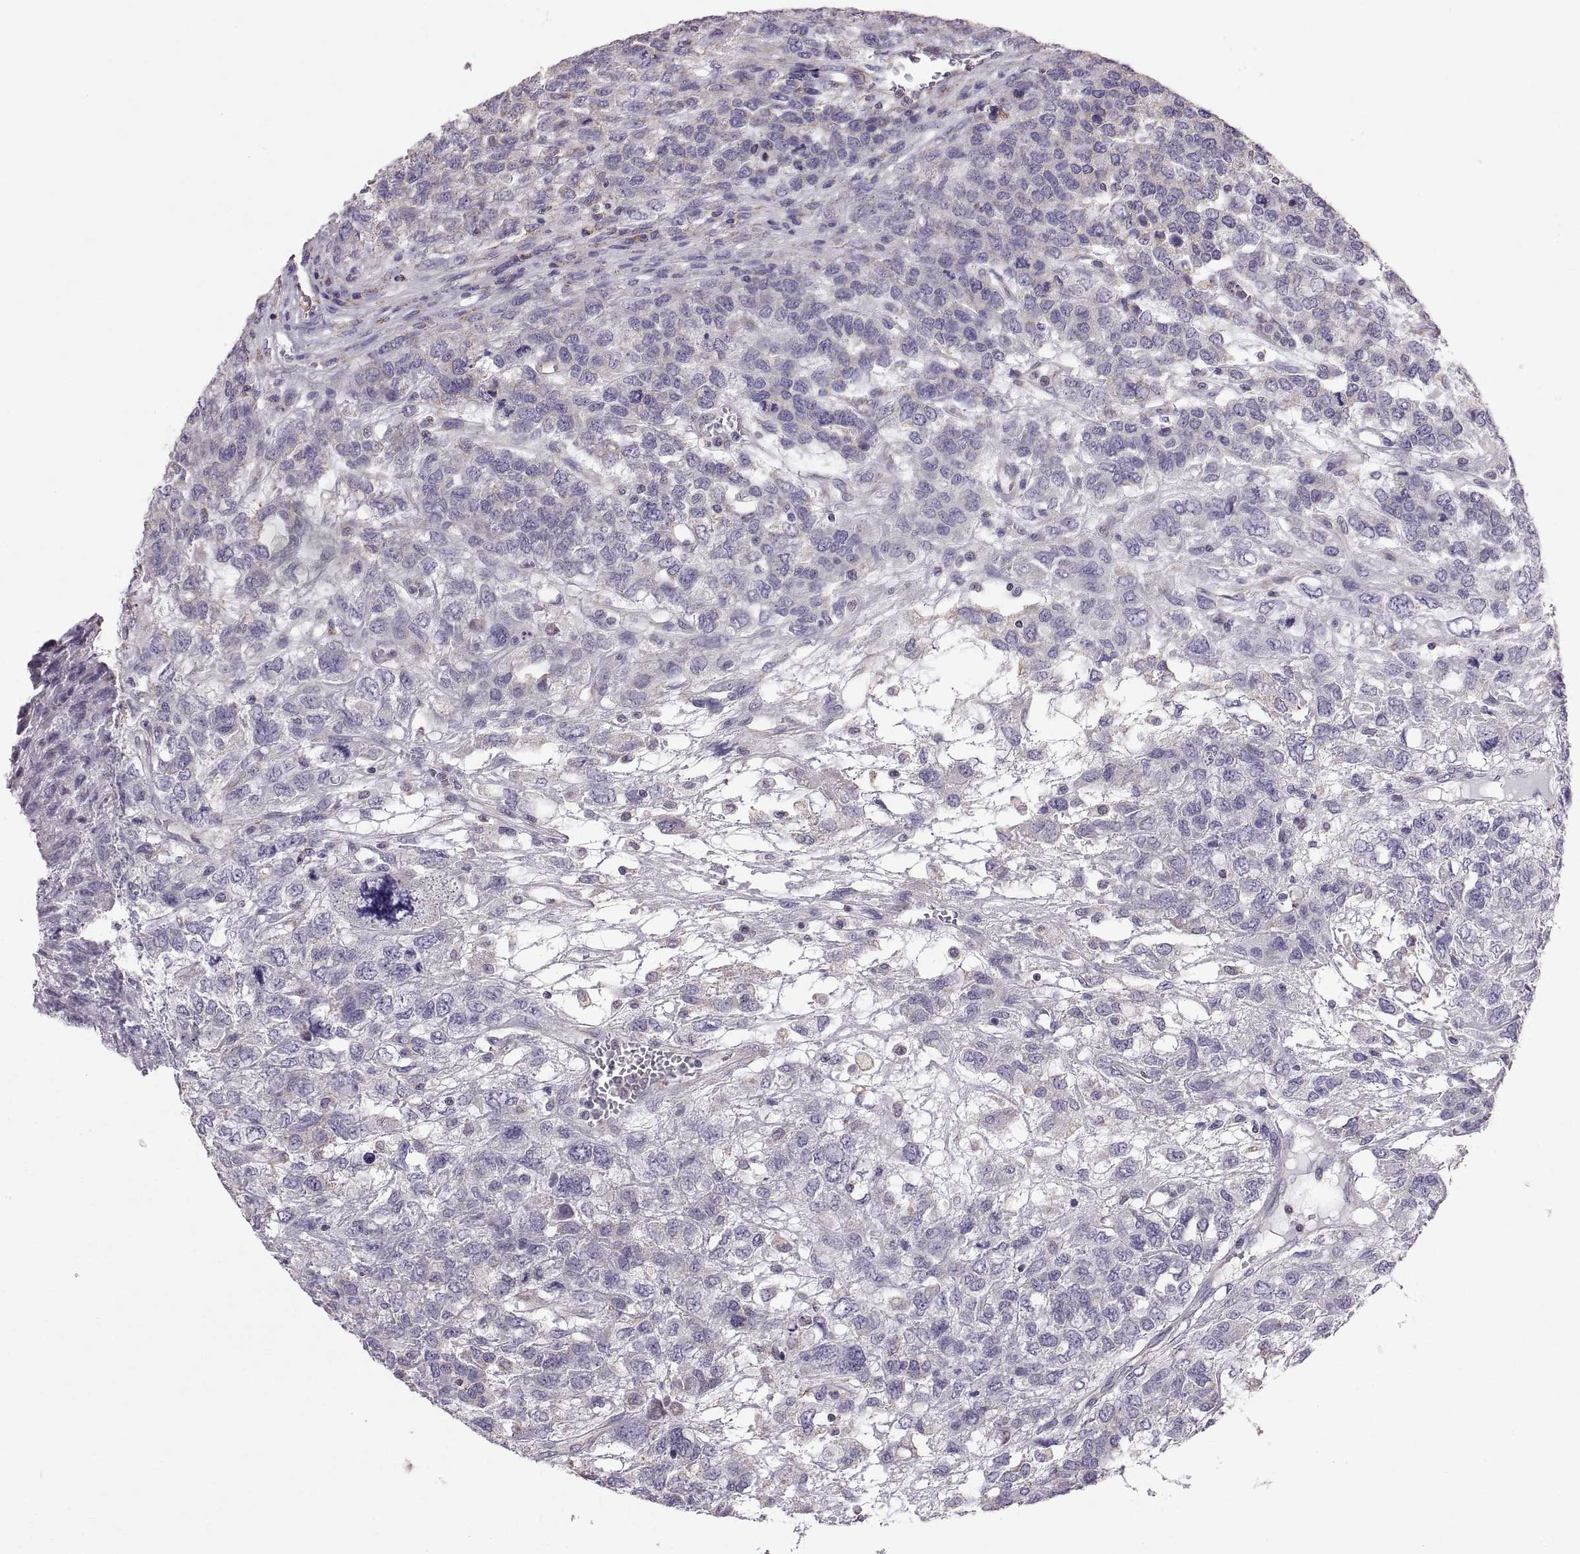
{"staining": {"intensity": "negative", "quantity": "none", "location": "none"}, "tissue": "testis cancer", "cell_type": "Tumor cells", "image_type": "cancer", "snomed": [{"axis": "morphology", "description": "Seminoma, NOS"}, {"axis": "topography", "description": "Testis"}], "caption": "Immunohistochemistry (IHC) histopathology image of neoplastic tissue: testis cancer (seminoma) stained with DAB reveals no significant protein staining in tumor cells.", "gene": "STMND1", "patient": {"sex": "male", "age": 52}}